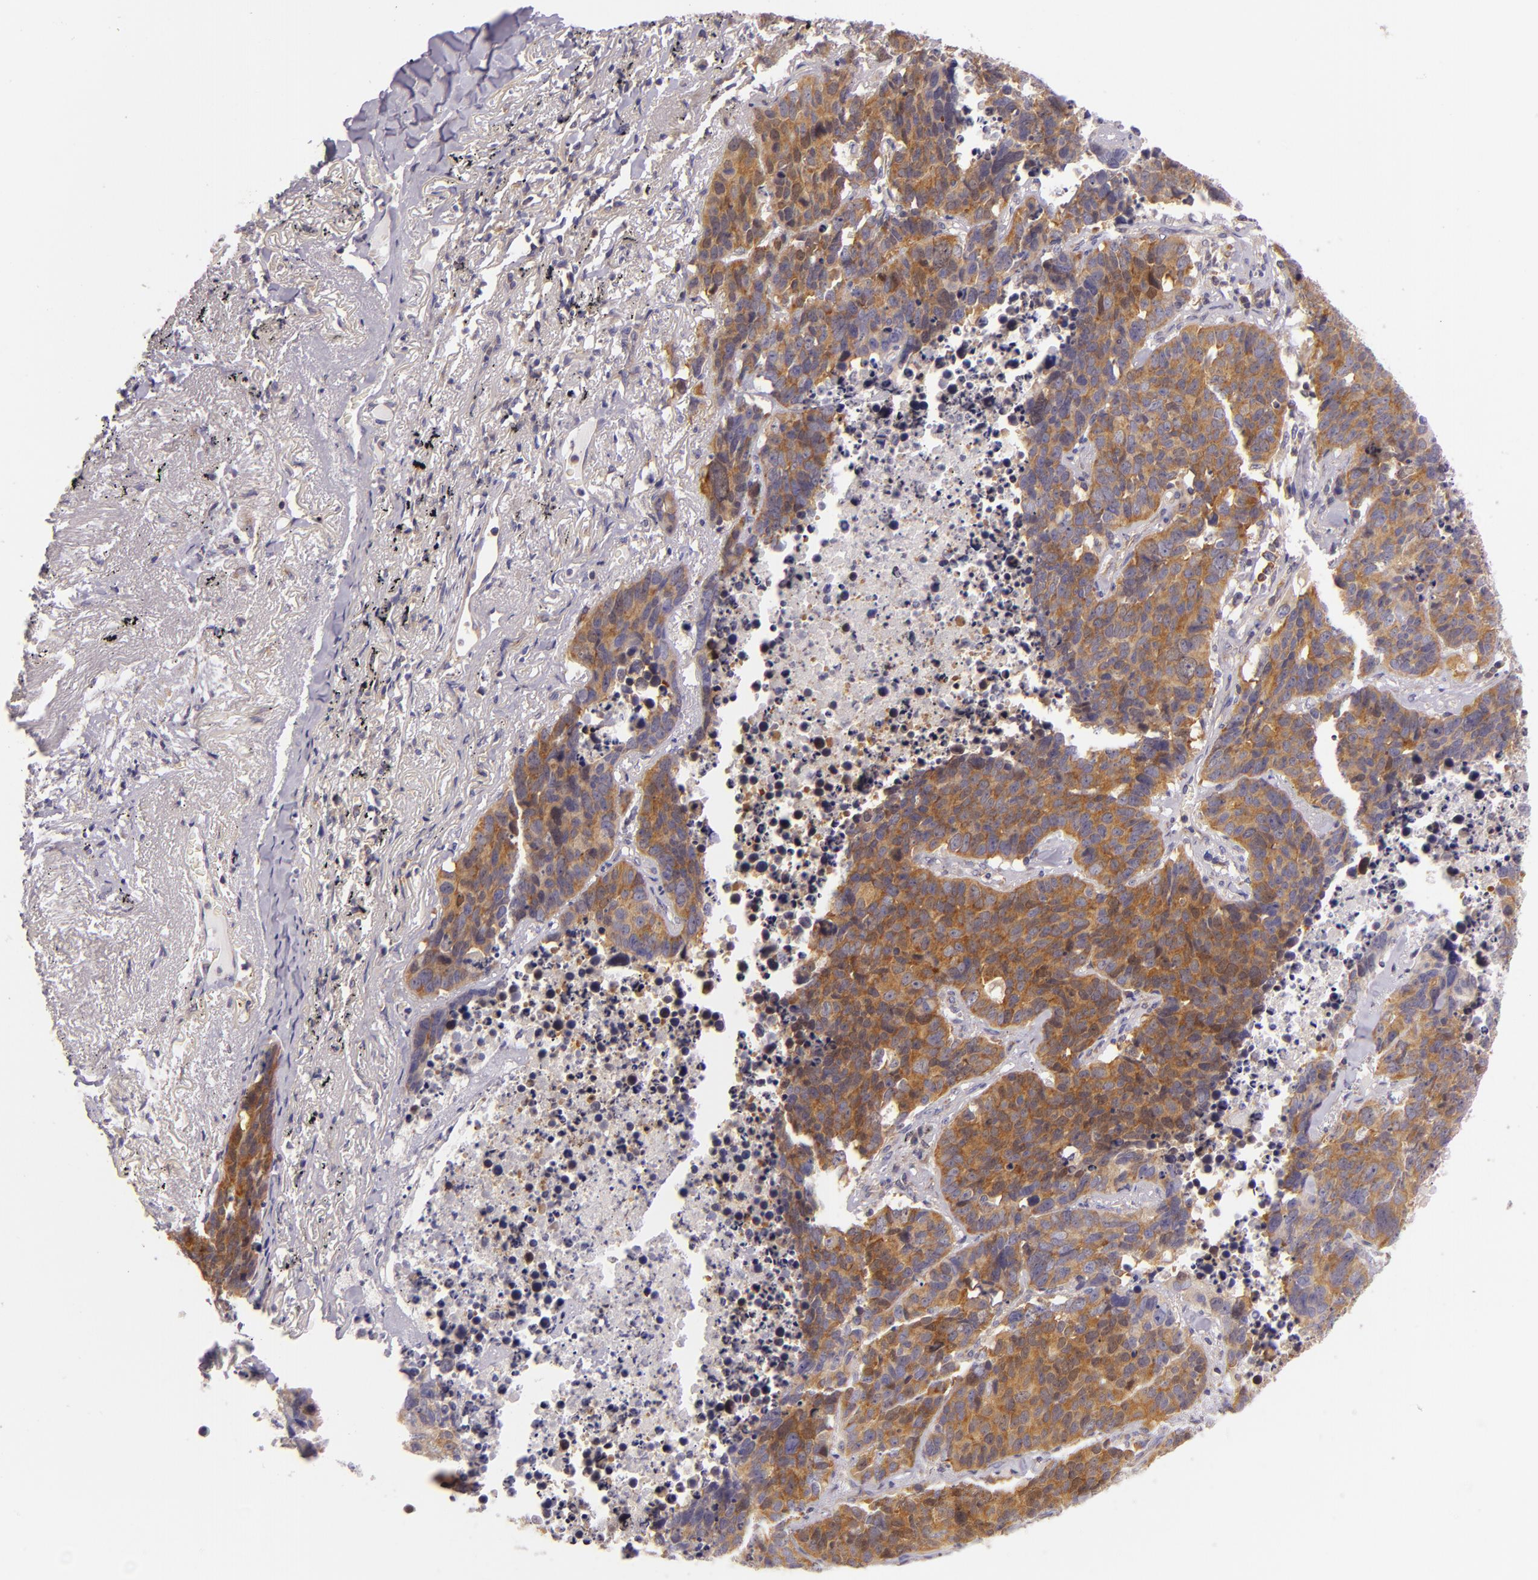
{"staining": {"intensity": "strong", "quantity": "25%-75%", "location": "cytoplasmic/membranous"}, "tissue": "lung cancer", "cell_type": "Tumor cells", "image_type": "cancer", "snomed": [{"axis": "morphology", "description": "Carcinoid, malignant, NOS"}, {"axis": "topography", "description": "Lung"}], "caption": "IHC of malignant carcinoid (lung) reveals high levels of strong cytoplasmic/membranous staining in approximately 25%-75% of tumor cells.", "gene": "UPF3B", "patient": {"sex": "male", "age": 60}}